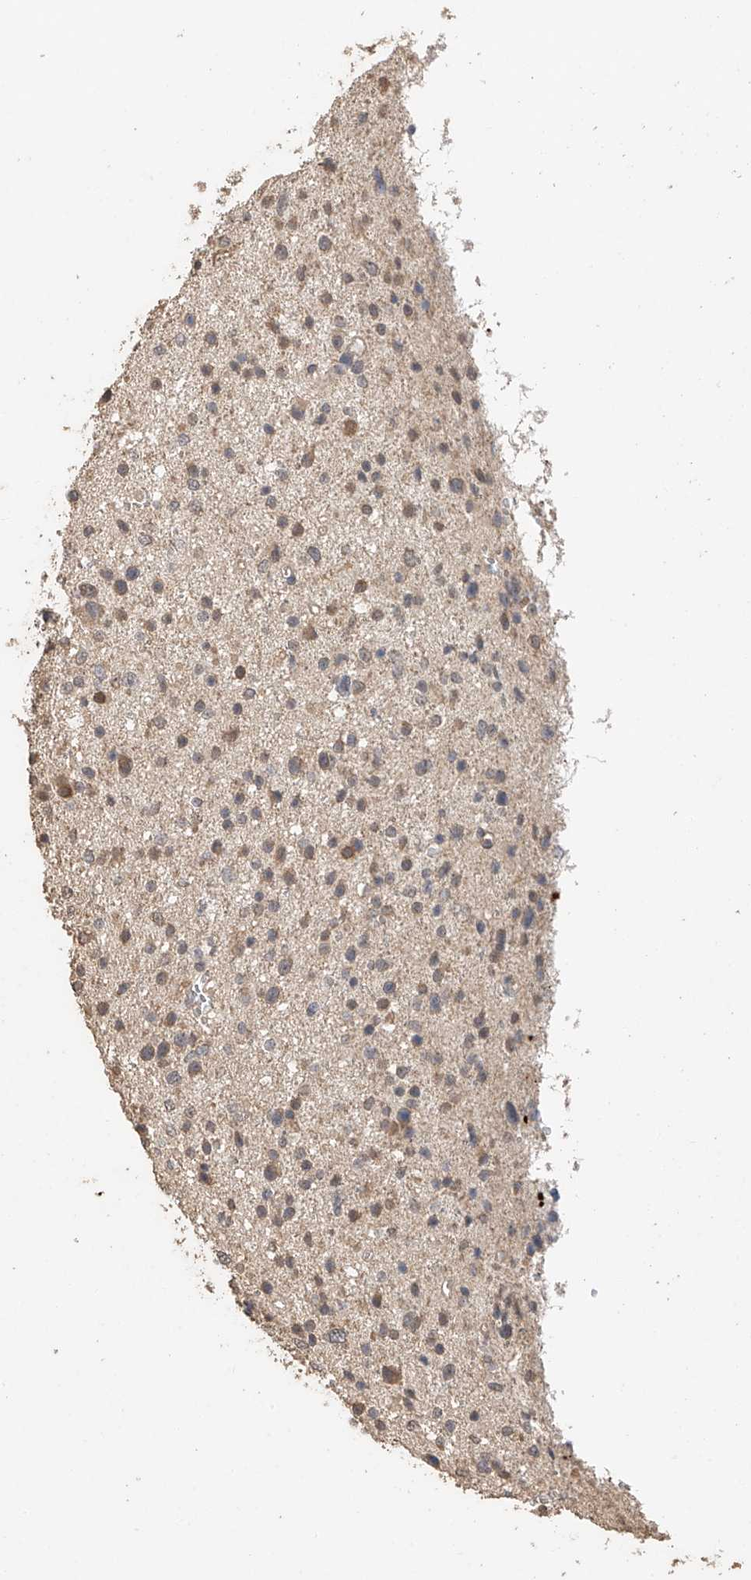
{"staining": {"intensity": "moderate", "quantity": "25%-75%", "location": "cytoplasmic/membranous"}, "tissue": "glioma", "cell_type": "Tumor cells", "image_type": "cancer", "snomed": [{"axis": "morphology", "description": "Glioma, malignant, Low grade"}, {"axis": "topography", "description": "Brain"}], "caption": "This is a micrograph of IHC staining of malignant low-grade glioma, which shows moderate staining in the cytoplasmic/membranous of tumor cells.", "gene": "IL22RA2", "patient": {"sex": "female", "age": 37}}